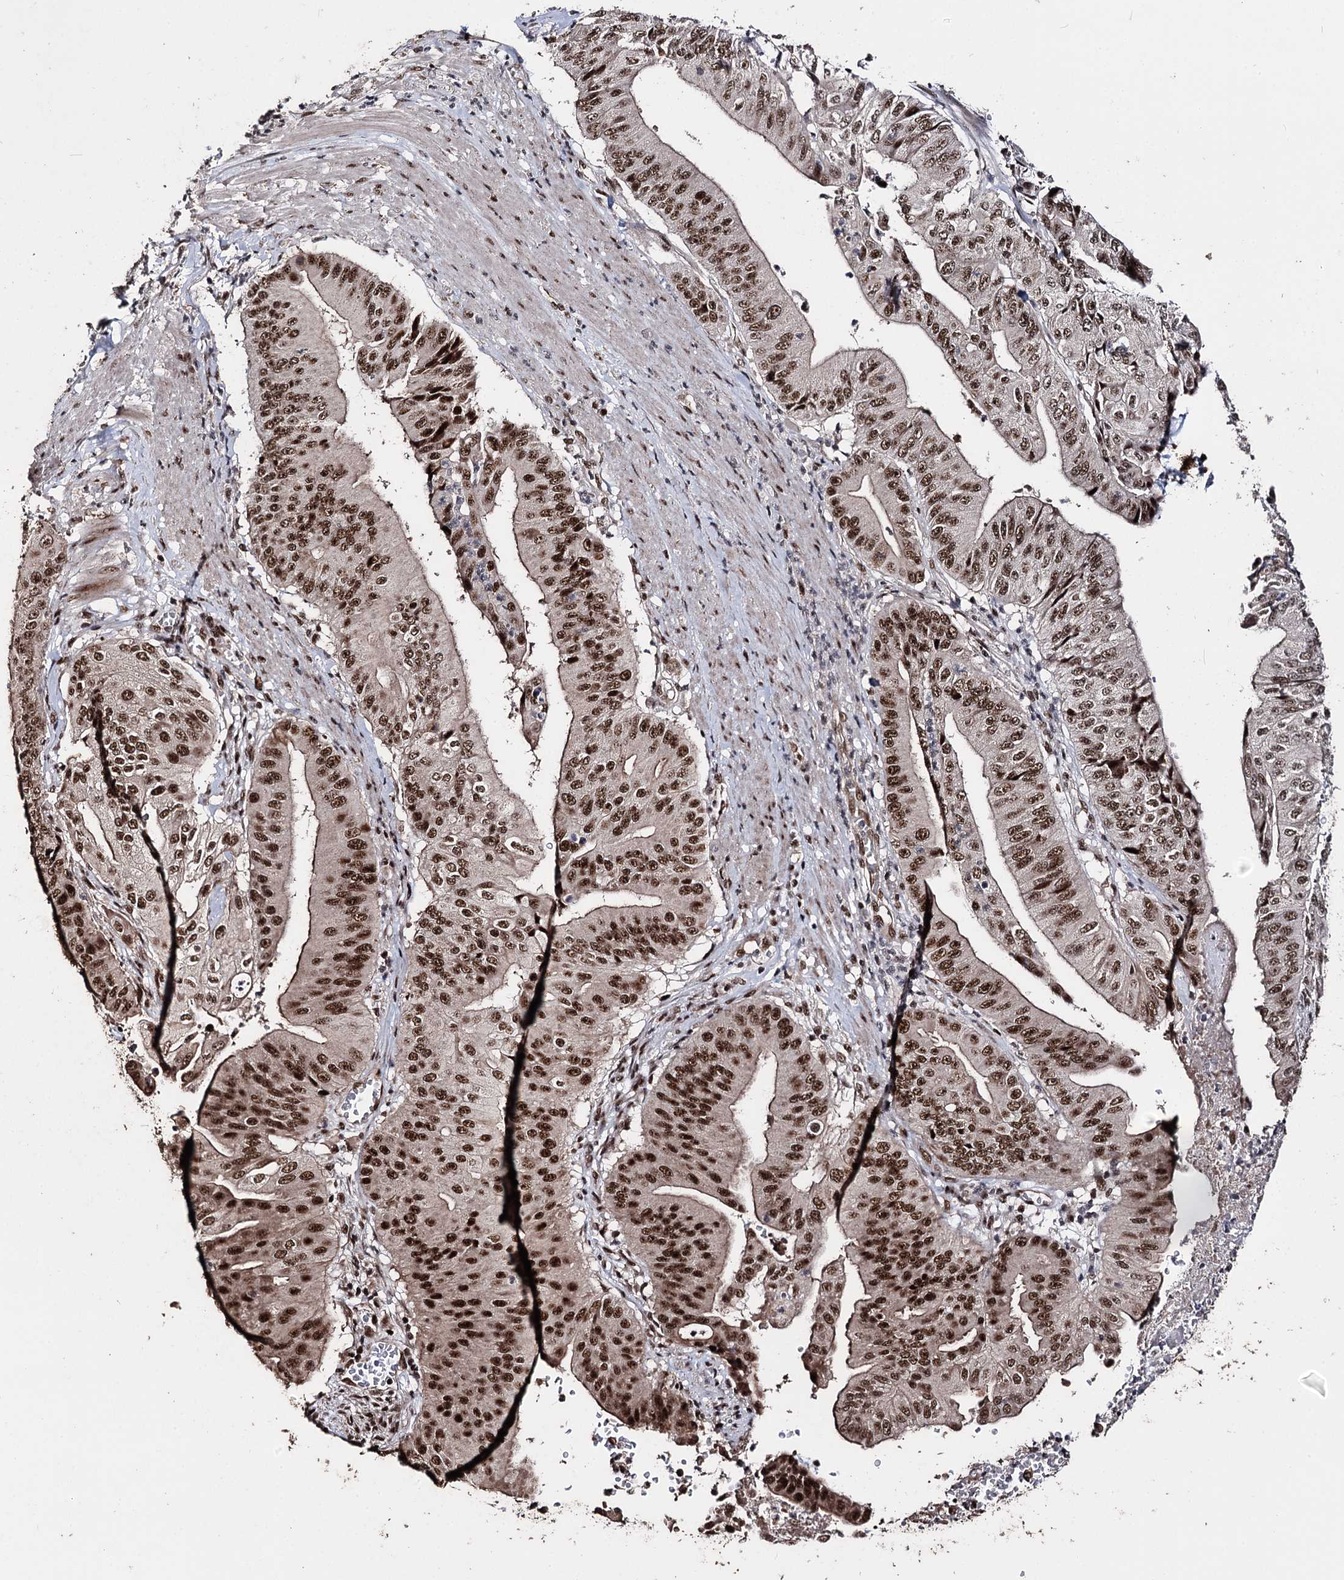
{"staining": {"intensity": "strong", "quantity": ">75%", "location": "nuclear"}, "tissue": "pancreatic cancer", "cell_type": "Tumor cells", "image_type": "cancer", "snomed": [{"axis": "morphology", "description": "Adenocarcinoma, NOS"}, {"axis": "topography", "description": "Pancreas"}], "caption": "Pancreatic cancer (adenocarcinoma) stained with immunohistochemistry (IHC) exhibits strong nuclear expression in about >75% of tumor cells.", "gene": "U2SURP", "patient": {"sex": "female", "age": 77}}